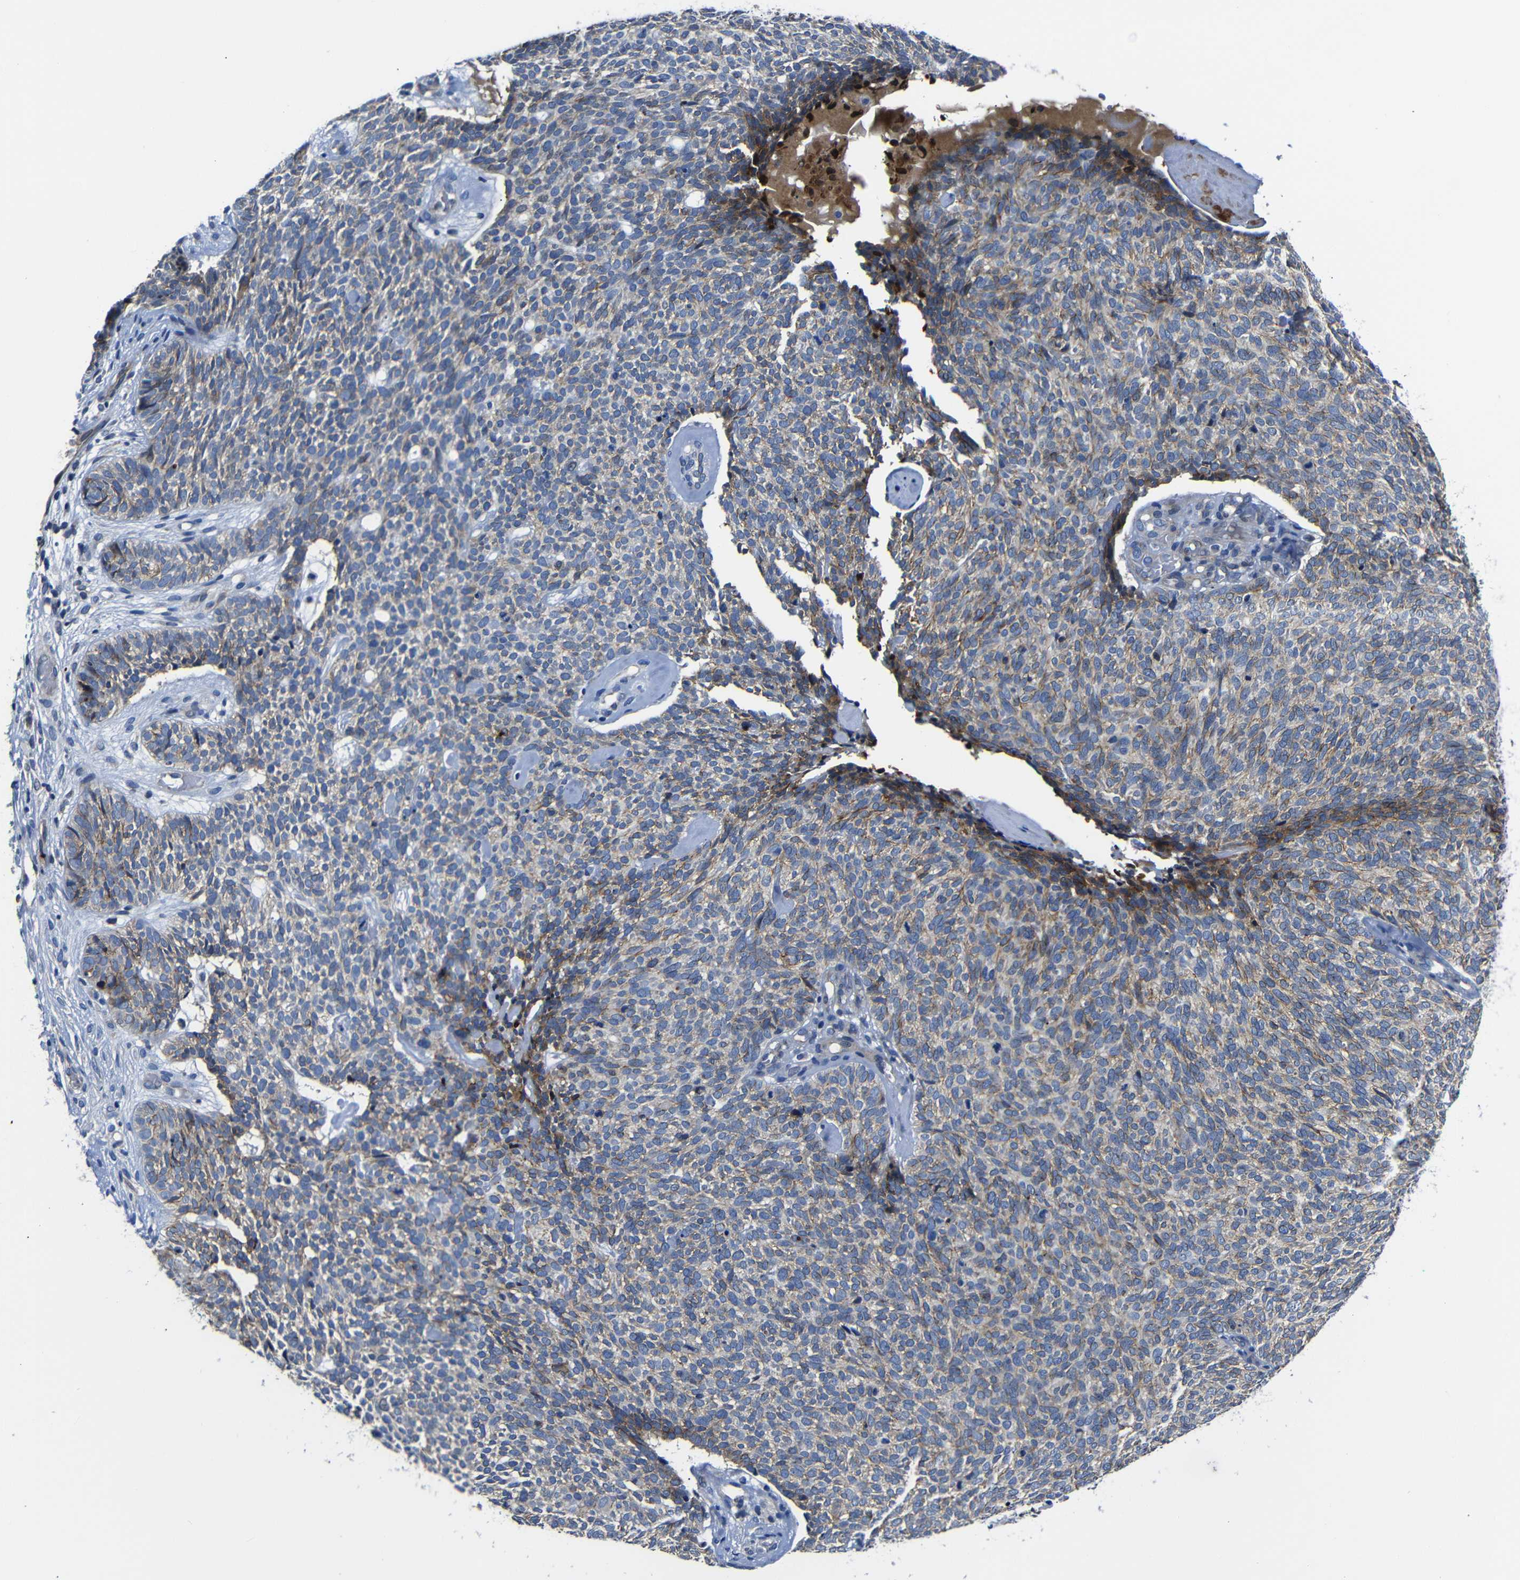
{"staining": {"intensity": "moderate", "quantity": "25%-75%", "location": "cytoplasmic/membranous"}, "tissue": "skin cancer", "cell_type": "Tumor cells", "image_type": "cancer", "snomed": [{"axis": "morphology", "description": "Basal cell carcinoma"}, {"axis": "topography", "description": "Skin"}], "caption": "Protein positivity by IHC displays moderate cytoplasmic/membranous staining in about 25%-75% of tumor cells in skin cancer (basal cell carcinoma). The staining was performed using DAB (3,3'-diaminobenzidine), with brown indicating positive protein expression. Nuclei are stained blue with hematoxylin.", "gene": "AFDN", "patient": {"sex": "female", "age": 84}}